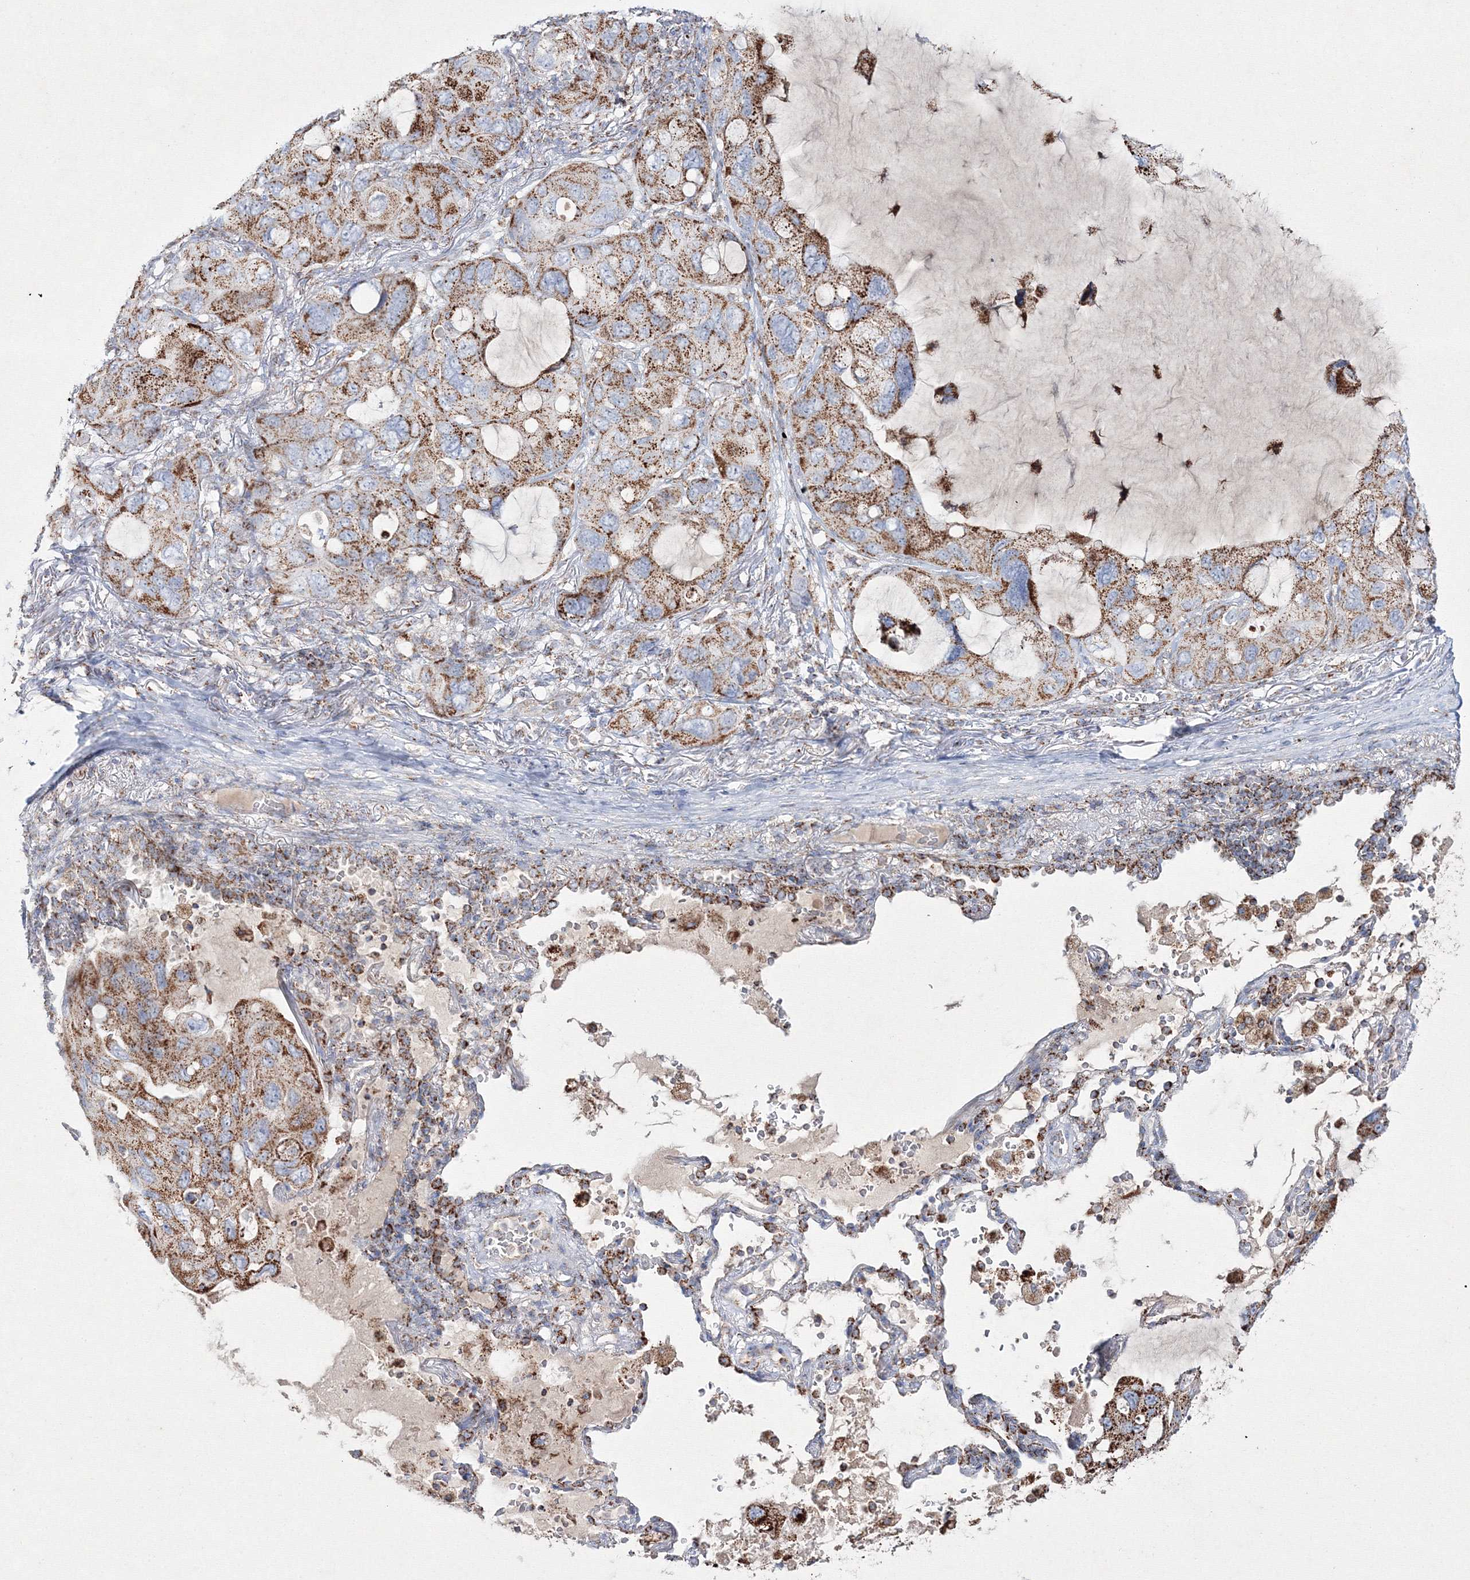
{"staining": {"intensity": "moderate", "quantity": ">75%", "location": "cytoplasmic/membranous"}, "tissue": "lung cancer", "cell_type": "Tumor cells", "image_type": "cancer", "snomed": [{"axis": "morphology", "description": "Squamous cell carcinoma, NOS"}, {"axis": "topography", "description": "Lung"}], "caption": "DAB (3,3'-diaminobenzidine) immunohistochemical staining of lung cancer (squamous cell carcinoma) displays moderate cytoplasmic/membranous protein expression in about >75% of tumor cells.", "gene": "IGSF9", "patient": {"sex": "female", "age": 73}}